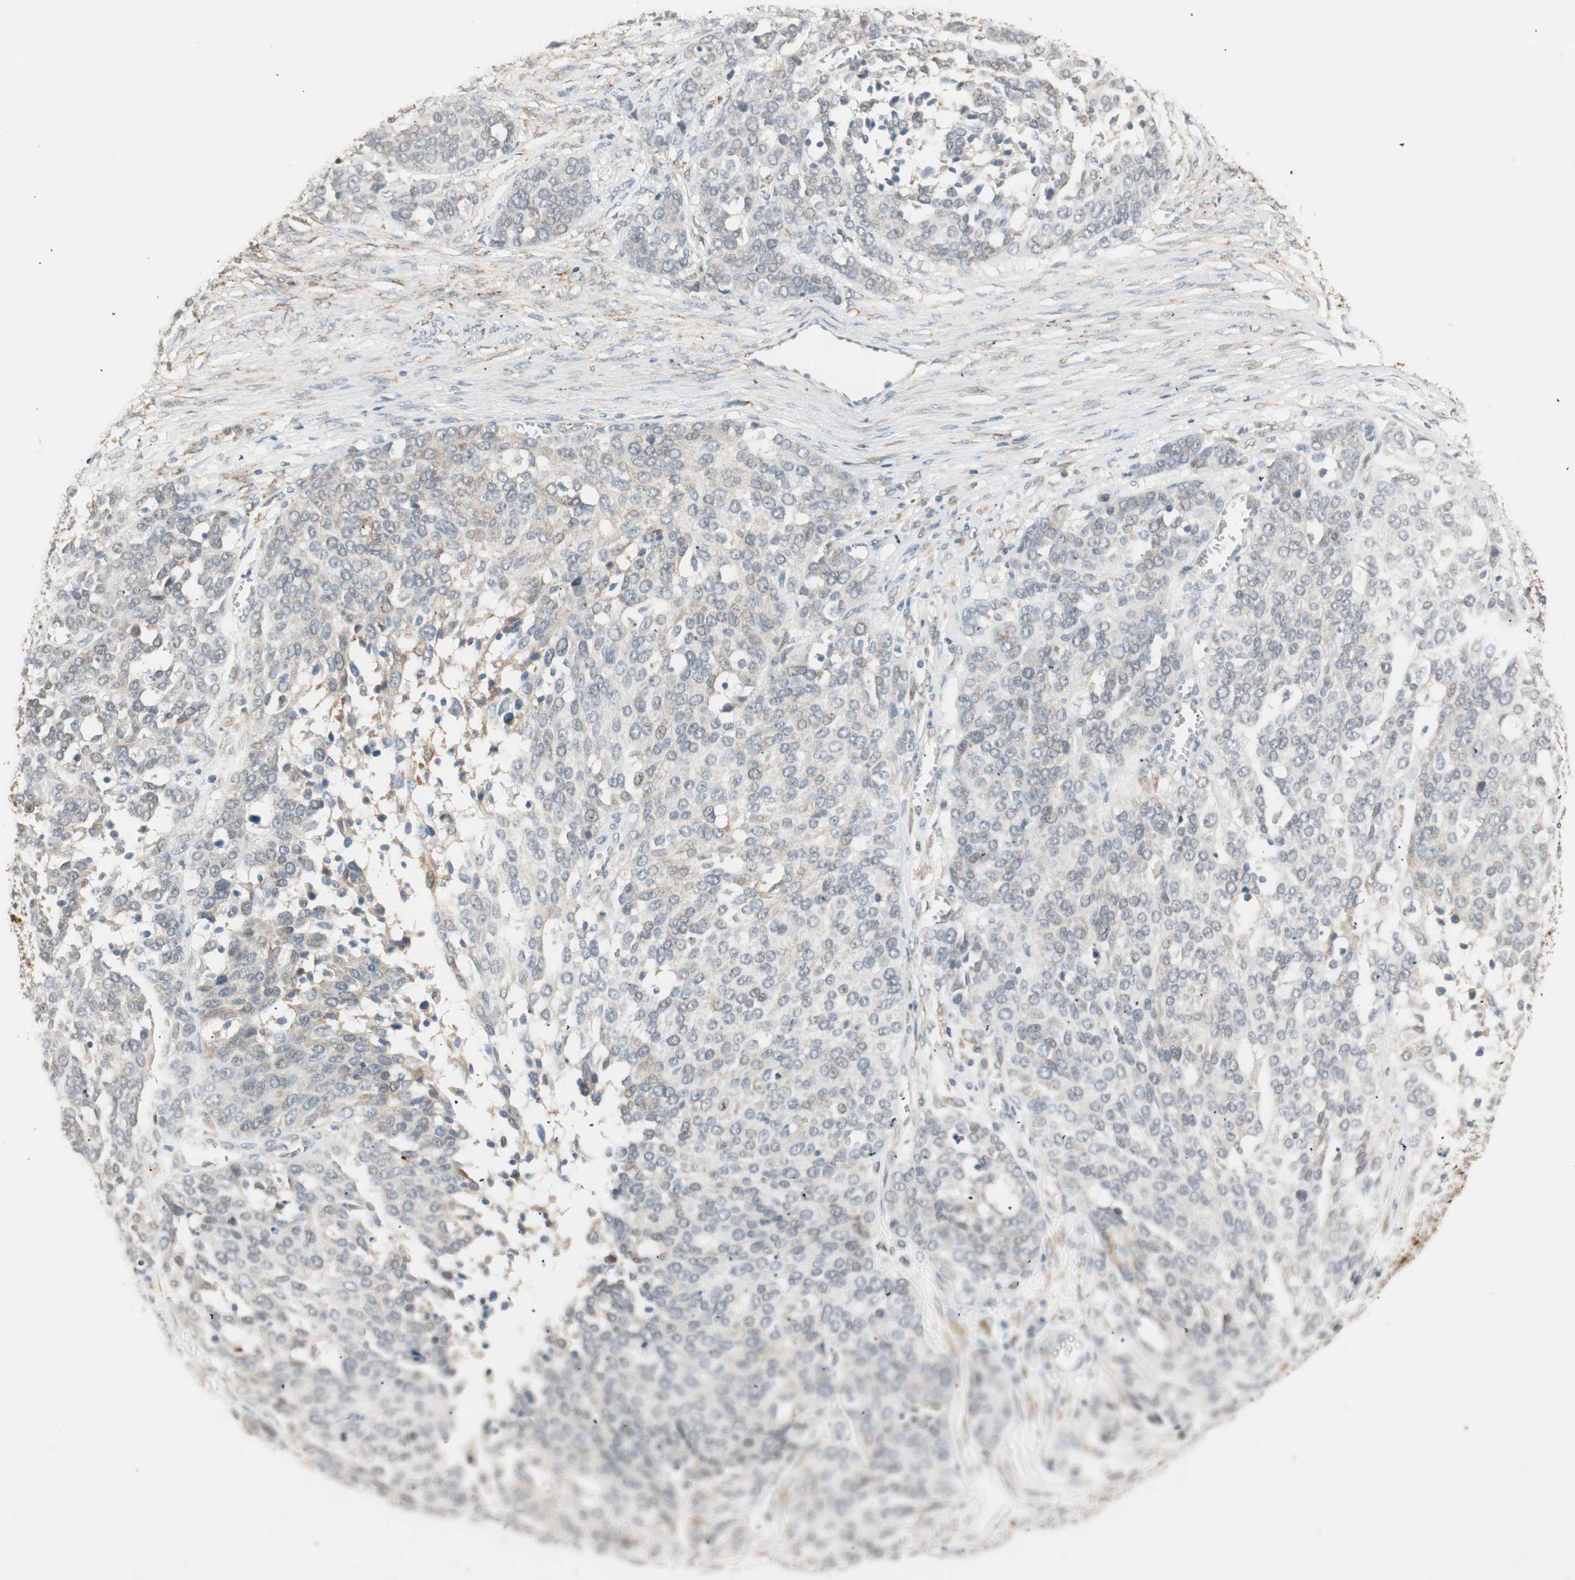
{"staining": {"intensity": "weak", "quantity": "<25%", "location": "cytoplasmic/membranous"}, "tissue": "ovarian cancer", "cell_type": "Tumor cells", "image_type": "cancer", "snomed": [{"axis": "morphology", "description": "Cystadenocarcinoma, serous, NOS"}, {"axis": "topography", "description": "Ovary"}], "caption": "Tumor cells show no significant protein expression in serous cystadenocarcinoma (ovarian).", "gene": "TASOR", "patient": {"sex": "female", "age": 44}}